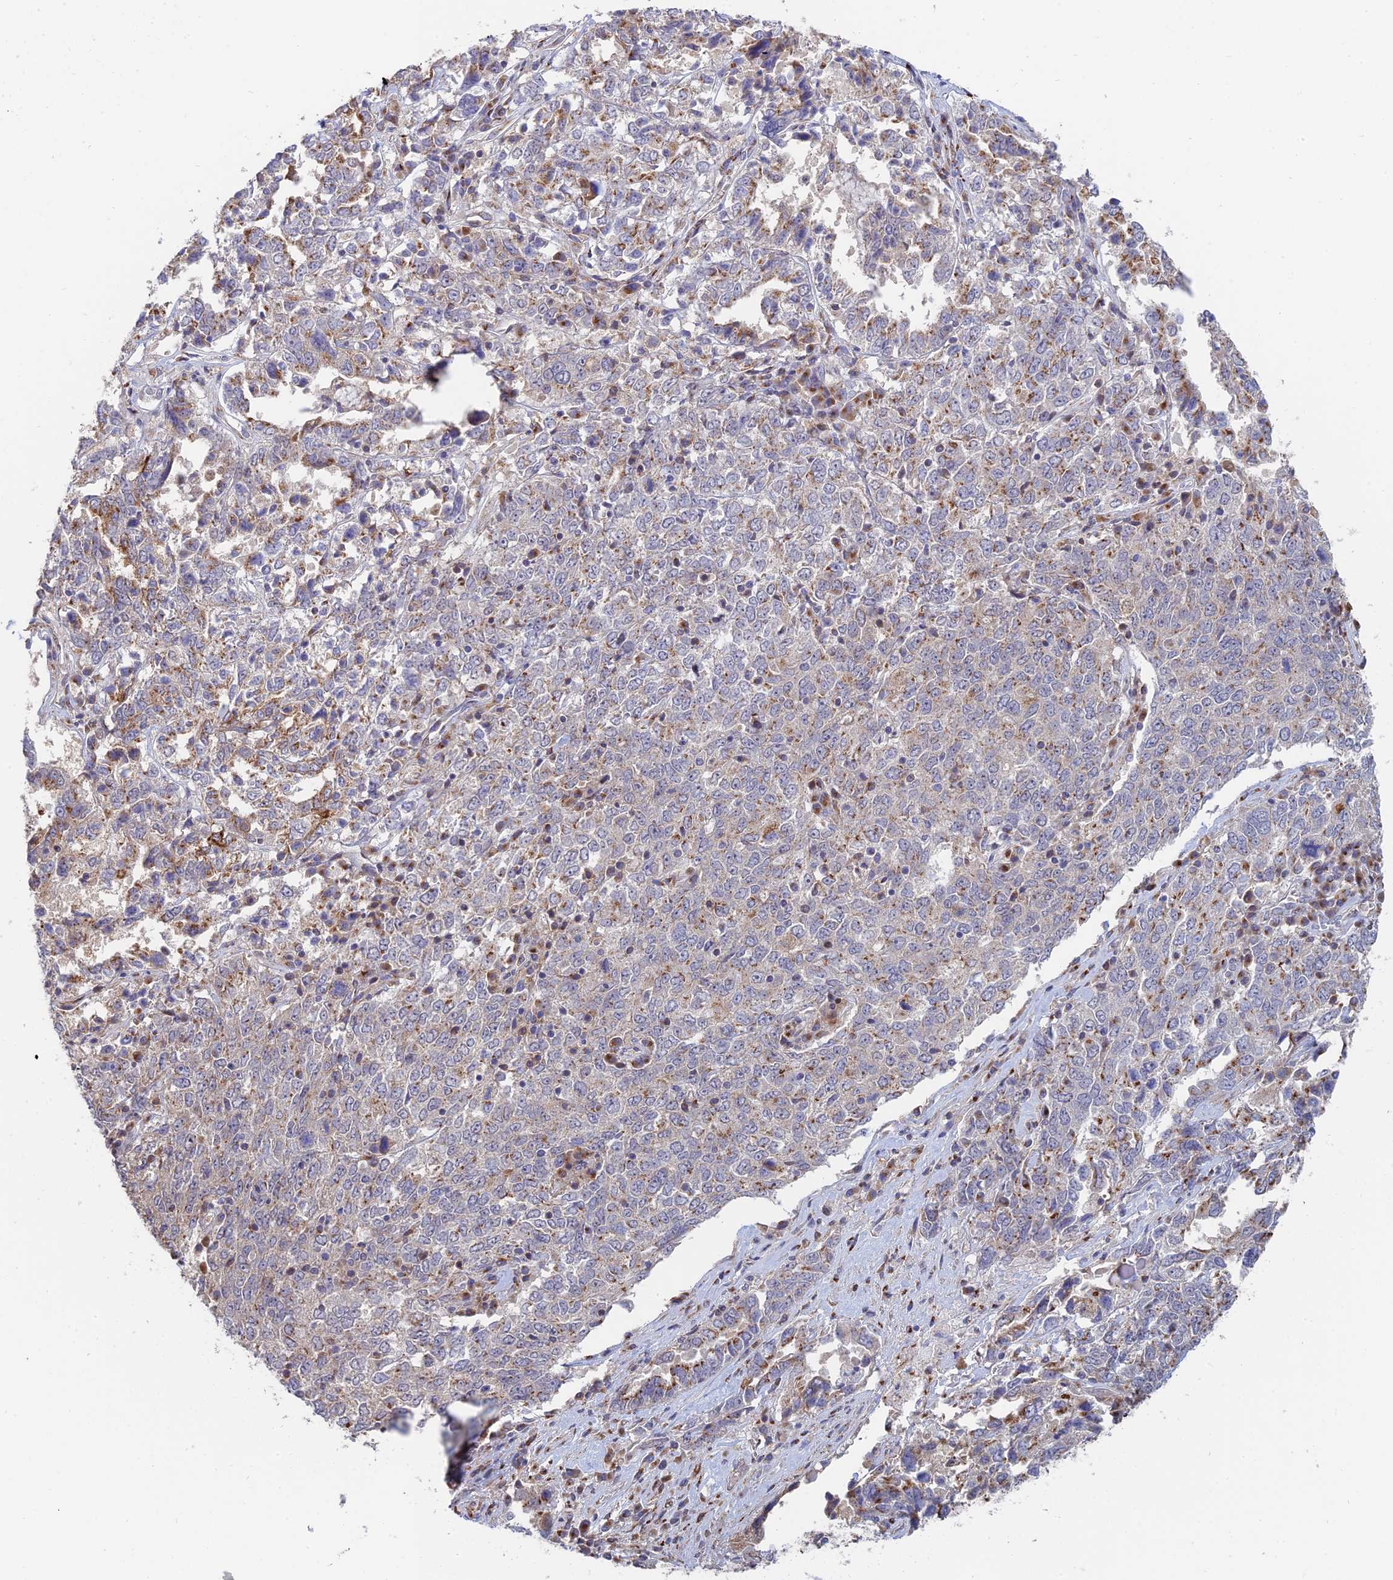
{"staining": {"intensity": "moderate", "quantity": "25%-75%", "location": "cytoplasmic/membranous"}, "tissue": "ovarian cancer", "cell_type": "Tumor cells", "image_type": "cancer", "snomed": [{"axis": "morphology", "description": "Carcinoma, endometroid"}, {"axis": "topography", "description": "Ovary"}], "caption": "Protein positivity by immunohistochemistry reveals moderate cytoplasmic/membranous staining in approximately 25%-75% of tumor cells in endometroid carcinoma (ovarian).", "gene": "HS2ST1", "patient": {"sex": "female", "age": 62}}